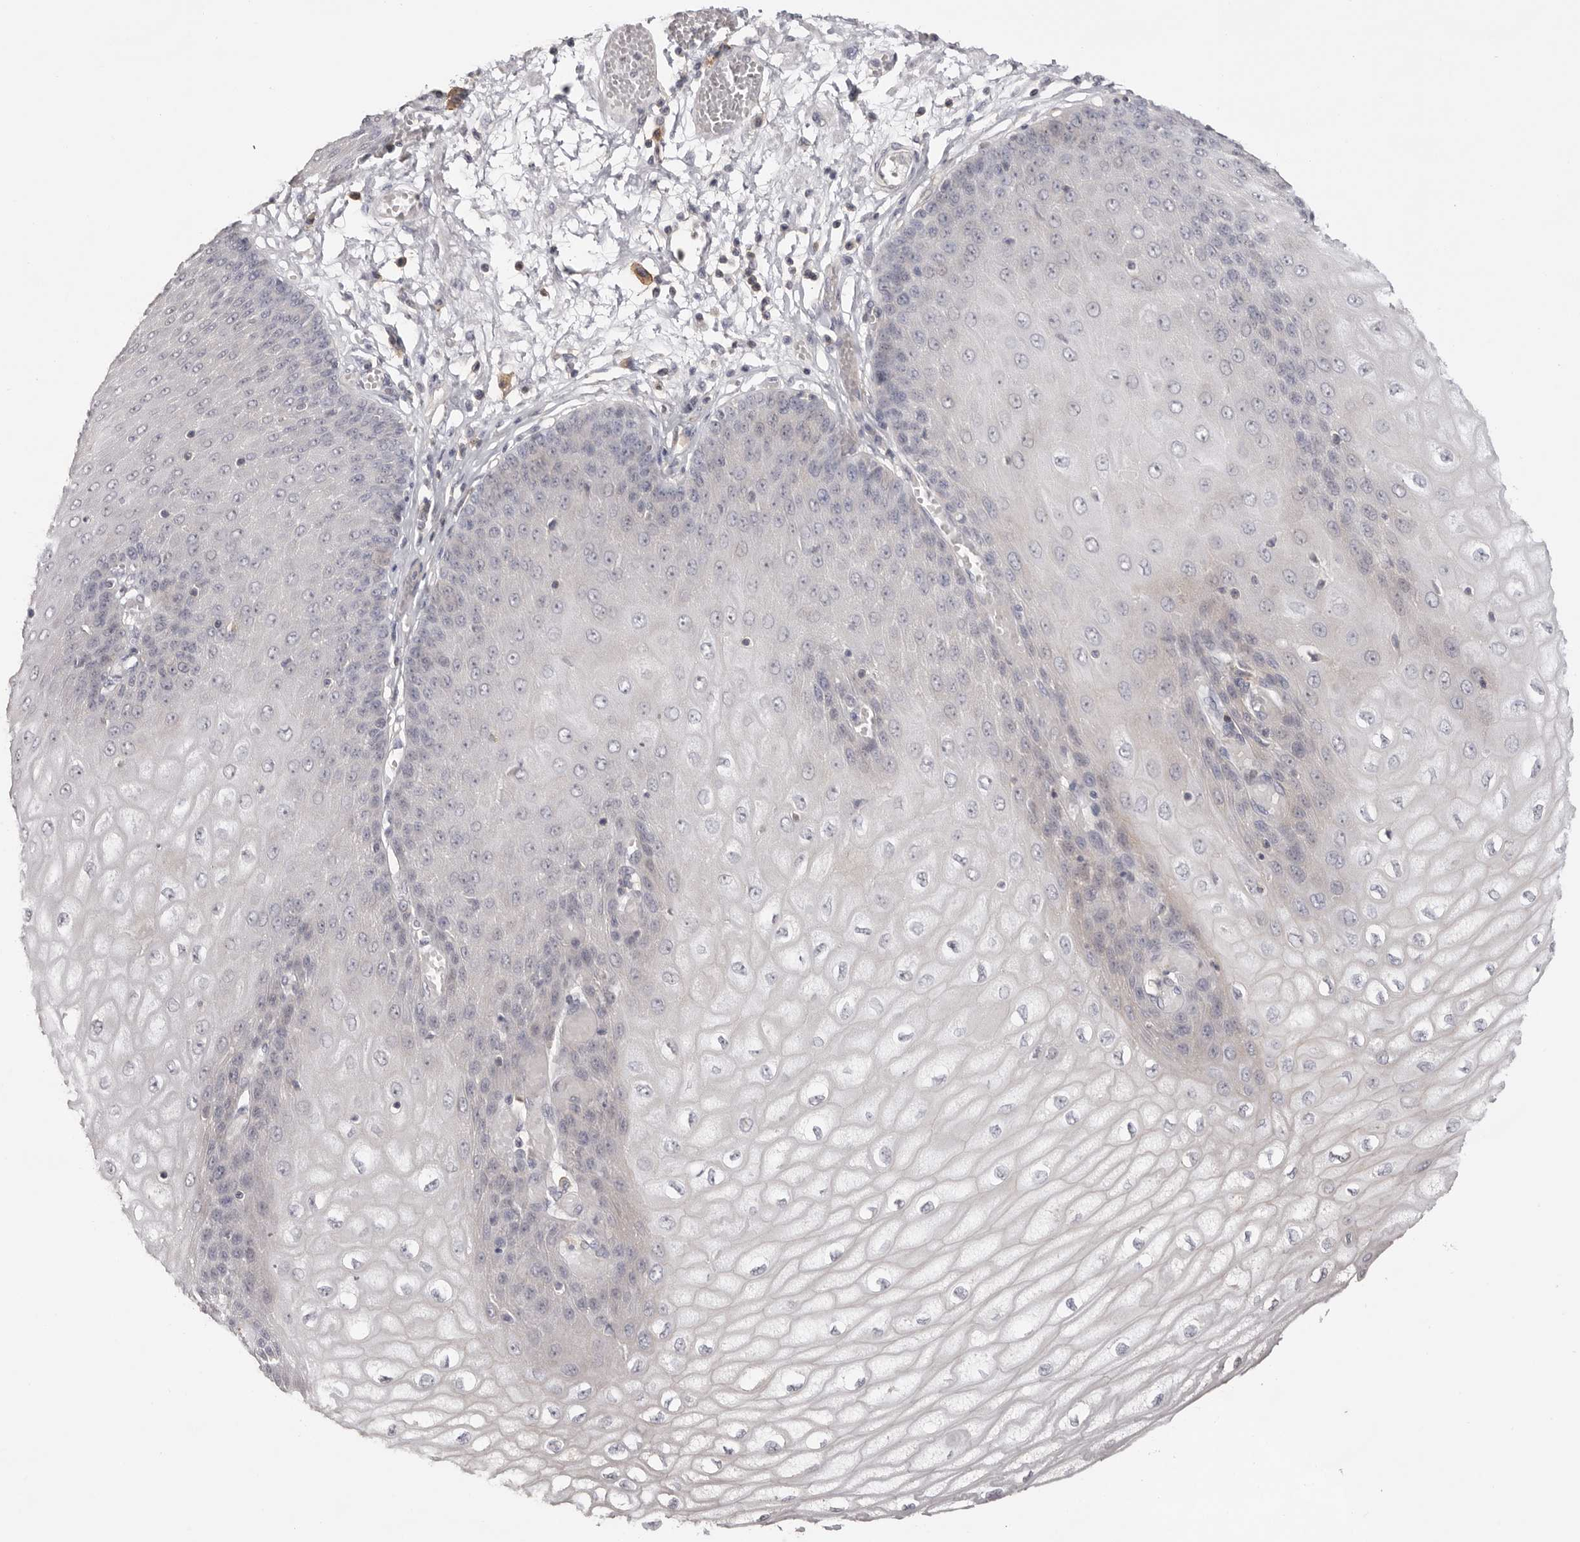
{"staining": {"intensity": "weak", "quantity": "<25%", "location": "cytoplasmic/membranous"}, "tissue": "esophagus", "cell_type": "Squamous epithelial cells", "image_type": "normal", "snomed": [{"axis": "morphology", "description": "Normal tissue, NOS"}, {"axis": "topography", "description": "Esophagus"}], "caption": "This is an IHC photomicrograph of unremarkable esophagus. There is no positivity in squamous epithelial cells.", "gene": "MMACHC", "patient": {"sex": "male", "age": 60}}